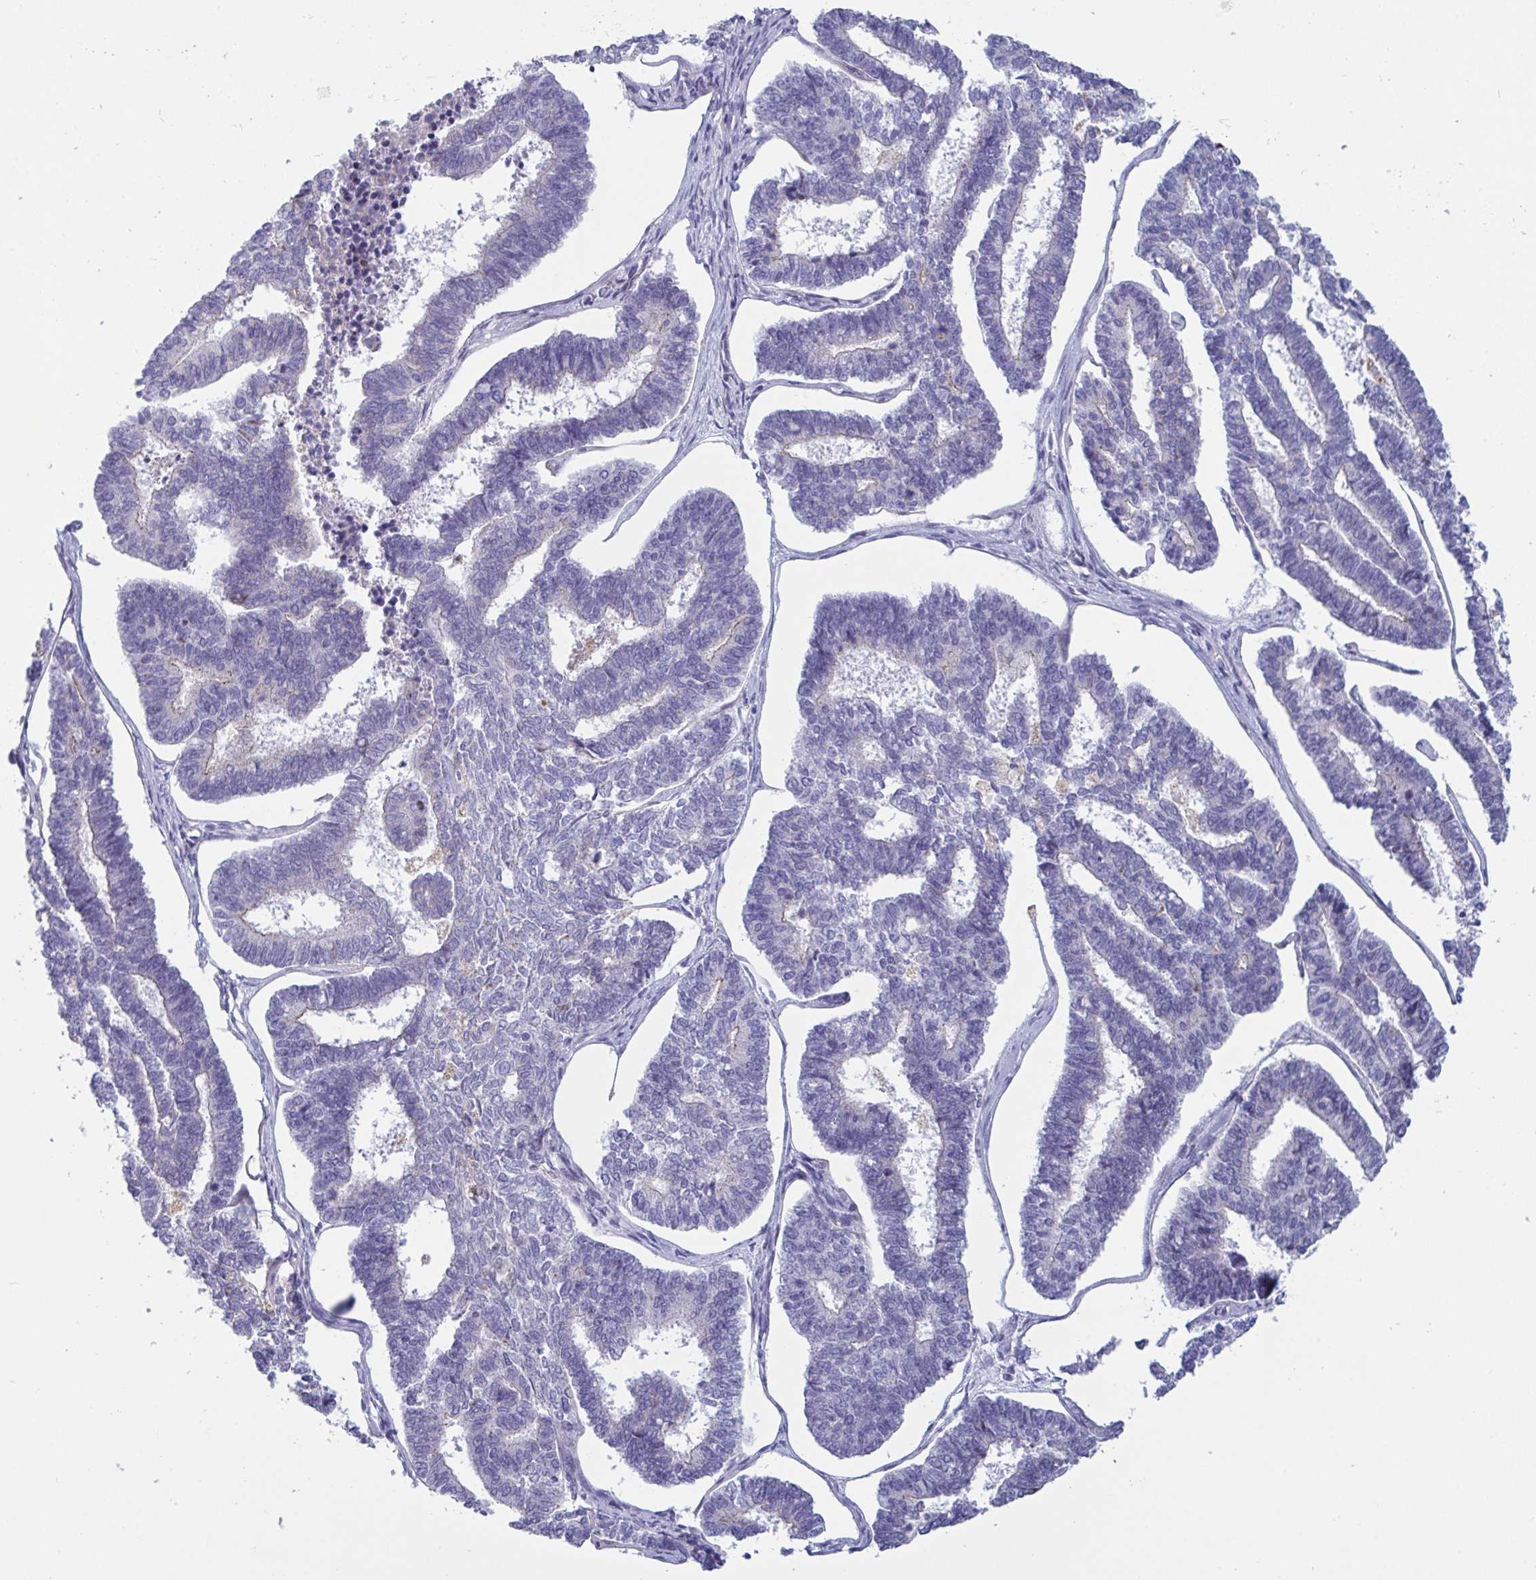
{"staining": {"intensity": "negative", "quantity": "none", "location": "none"}, "tissue": "endometrial cancer", "cell_type": "Tumor cells", "image_type": "cancer", "snomed": [{"axis": "morphology", "description": "Adenocarcinoma, NOS"}, {"axis": "topography", "description": "Endometrium"}], "caption": "A high-resolution histopathology image shows IHC staining of endometrial cancer (adenocarcinoma), which reveals no significant staining in tumor cells. (Stains: DAB (3,3'-diaminobenzidine) immunohistochemistry with hematoxylin counter stain, Microscopy: brightfield microscopy at high magnification).", "gene": "TAS2R38", "patient": {"sex": "female", "age": 70}}